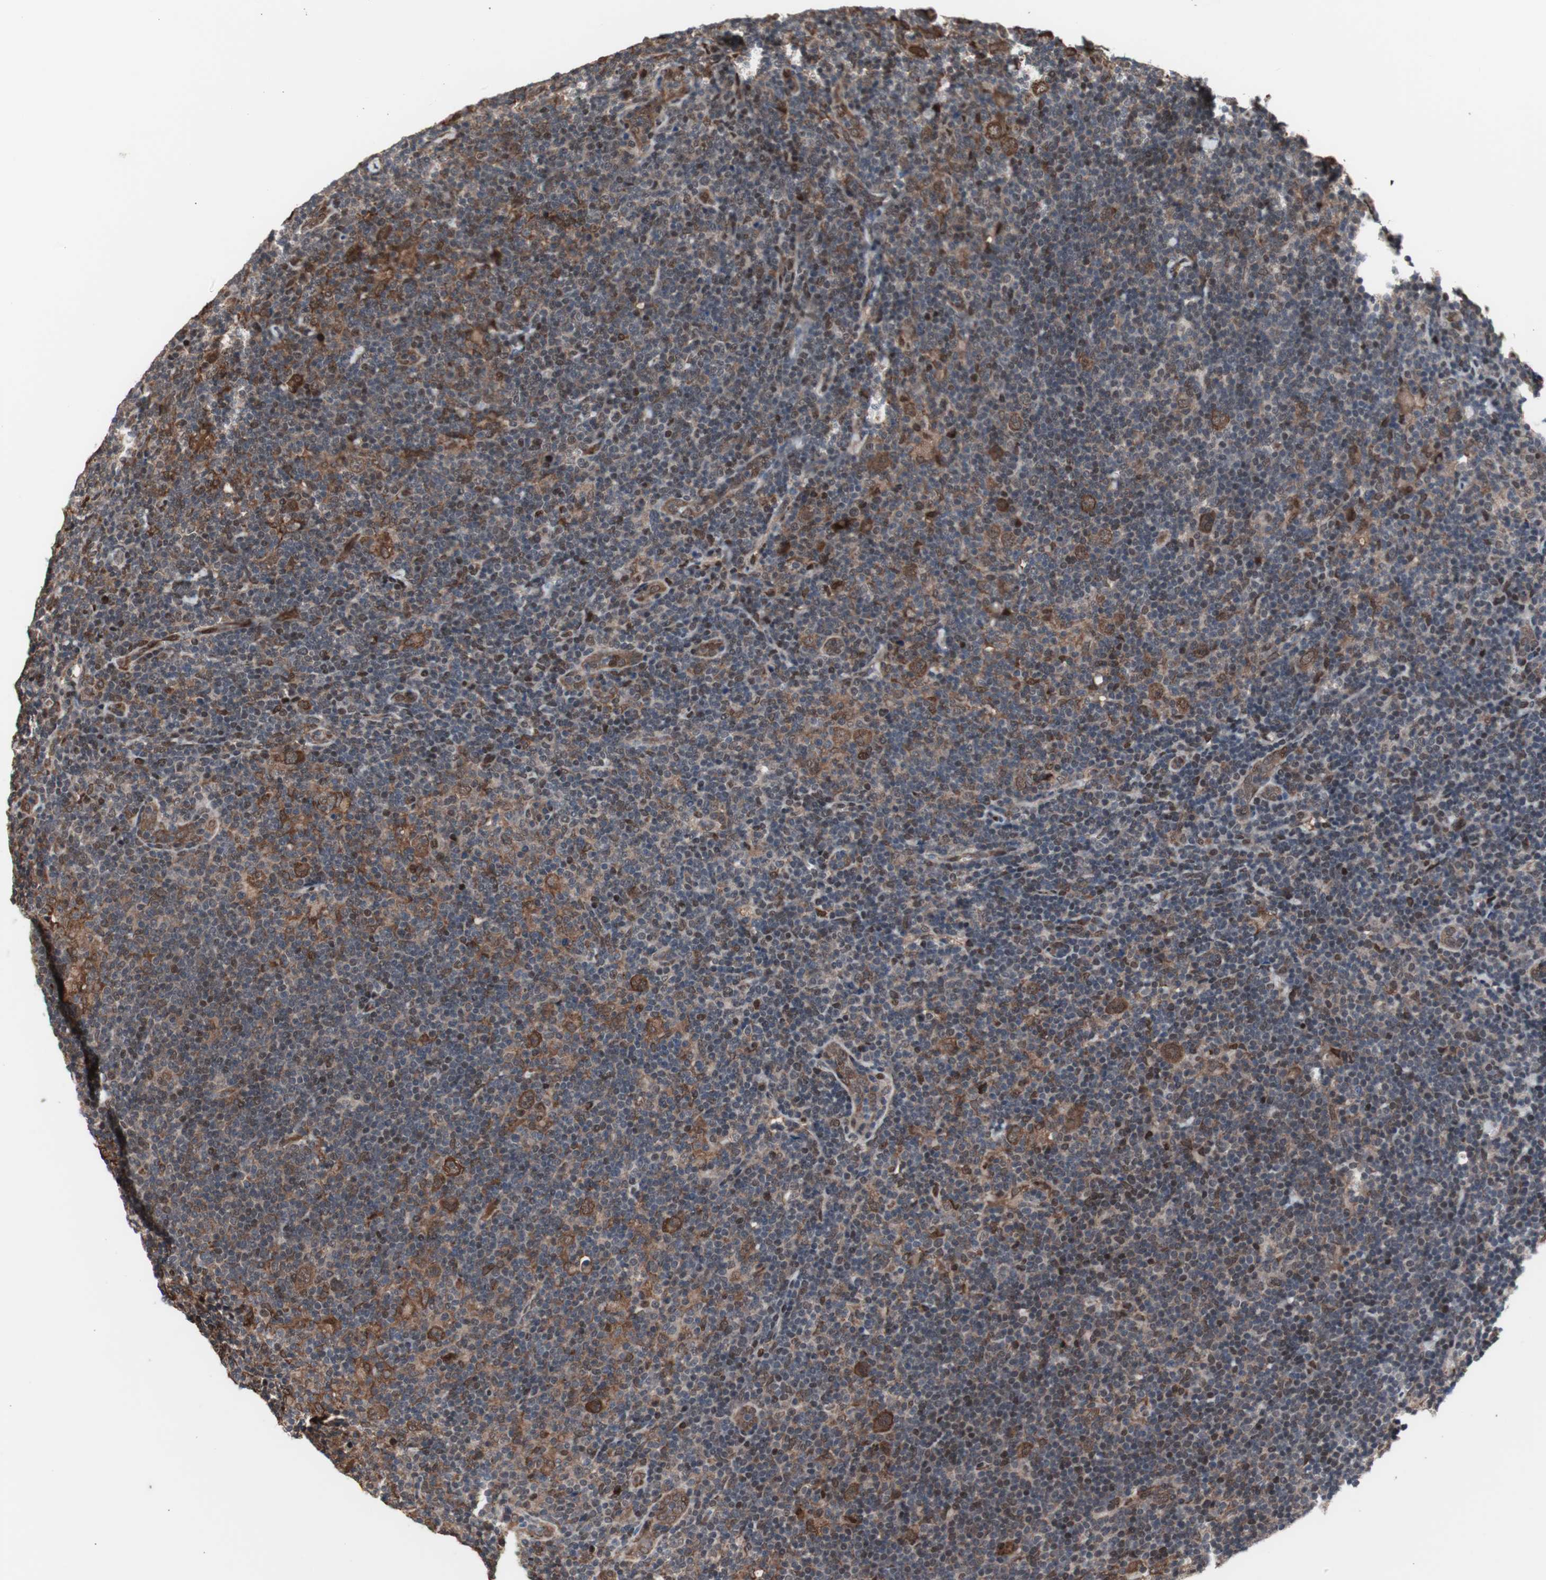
{"staining": {"intensity": "moderate", "quantity": "<25%", "location": "nuclear"}, "tissue": "lymphoma", "cell_type": "Tumor cells", "image_type": "cancer", "snomed": [{"axis": "morphology", "description": "Hodgkin's disease, NOS"}, {"axis": "topography", "description": "Lymph node"}], "caption": "Immunohistochemistry (IHC) (DAB) staining of human Hodgkin's disease displays moderate nuclear protein positivity in approximately <25% of tumor cells.", "gene": "POGZ", "patient": {"sex": "female", "age": 57}}